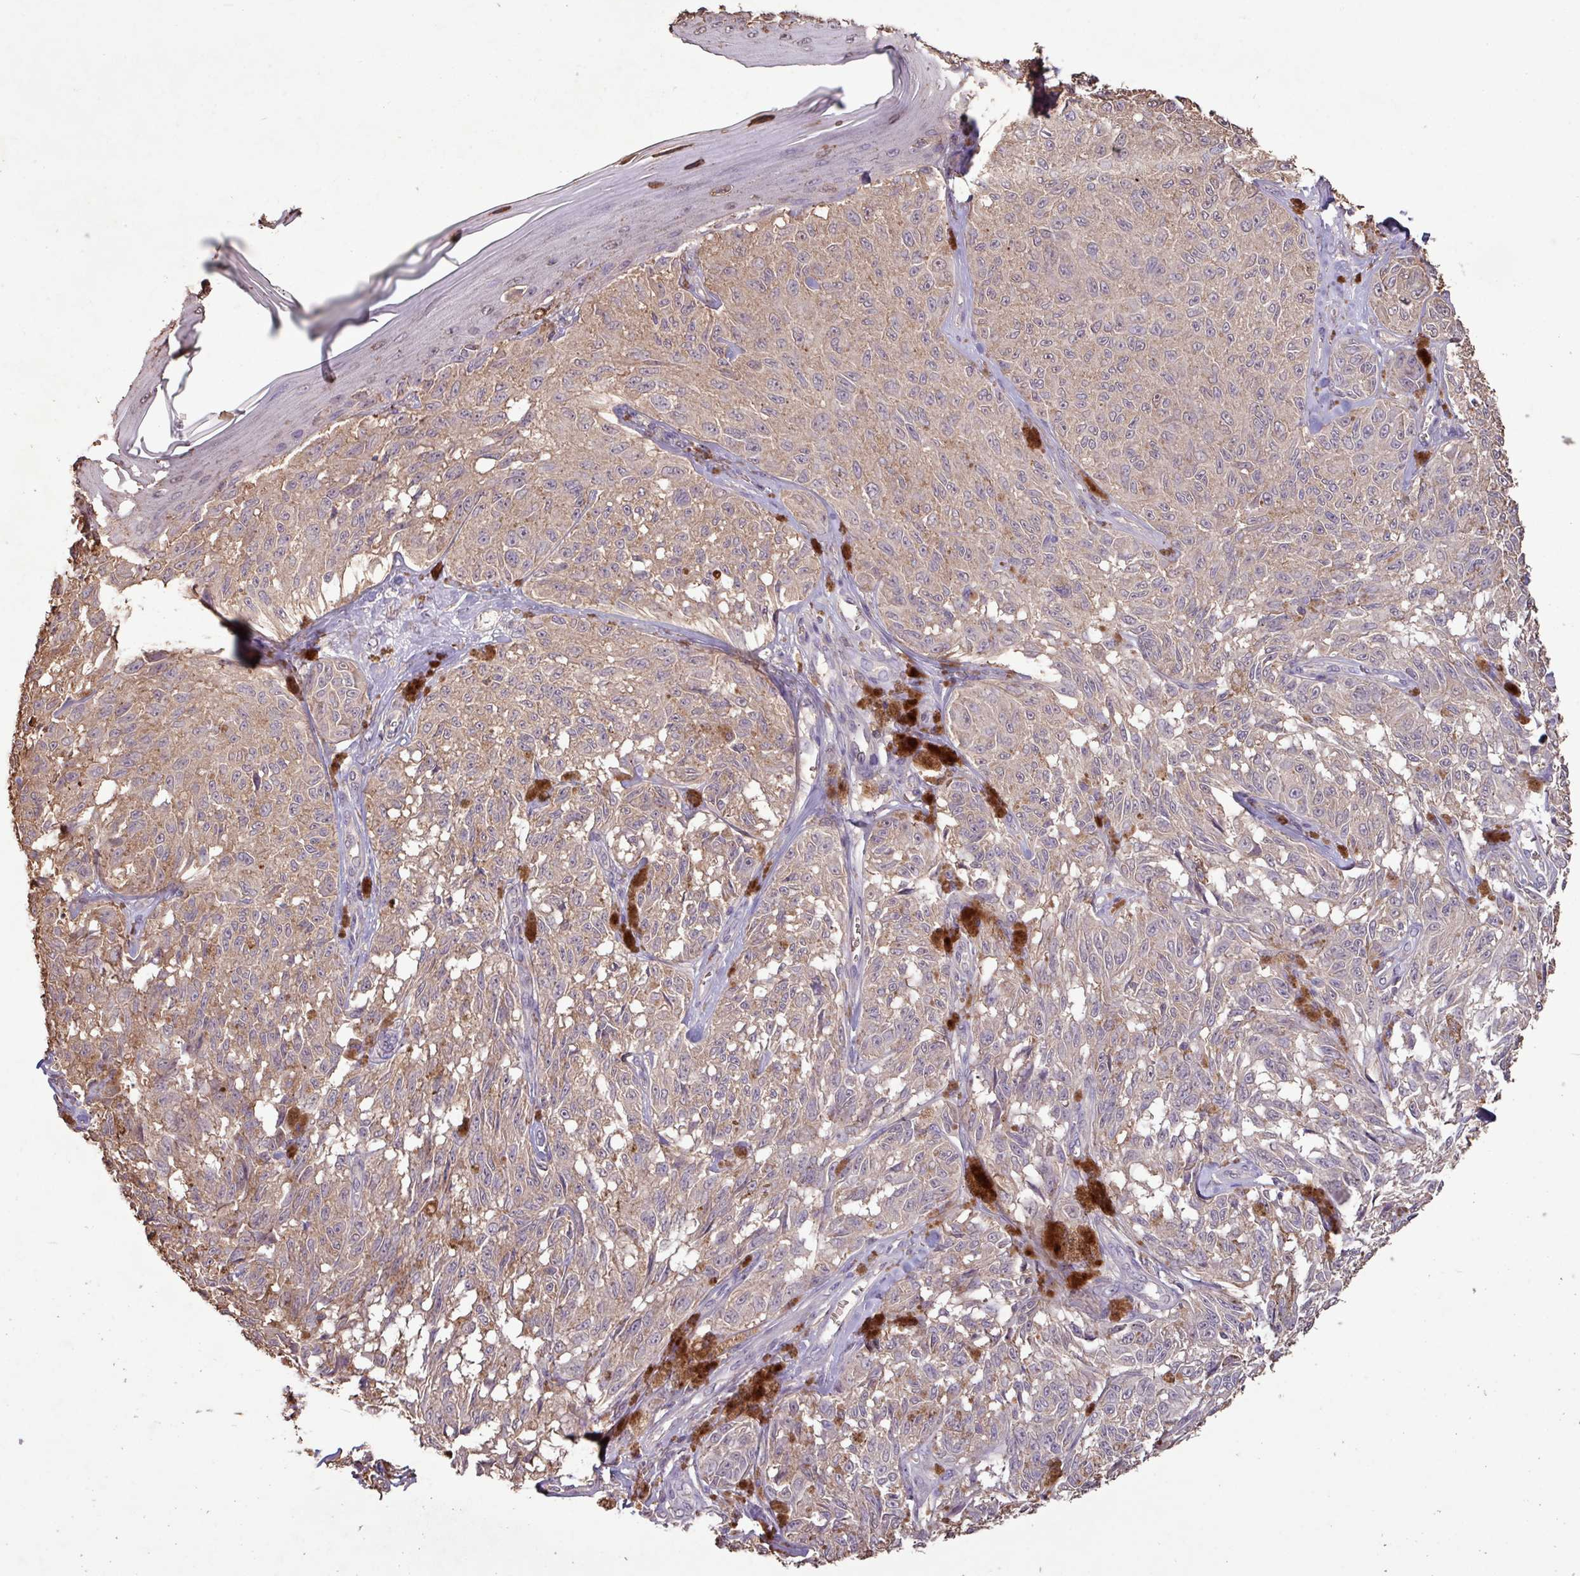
{"staining": {"intensity": "weak", "quantity": "25%-75%", "location": "cytoplasmic/membranous"}, "tissue": "melanoma", "cell_type": "Tumor cells", "image_type": "cancer", "snomed": [{"axis": "morphology", "description": "Malignant melanoma, NOS"}, {"axis": "topography", "description": "Skin"}], "caption": "A low amount of weak cytoplasmic/membranous expression is seen in about 25%-75% of tumor cells in malignant melanoma tissue.", "gene": "CAMK2B", "patient": {"sex": "male", "age": 68}}